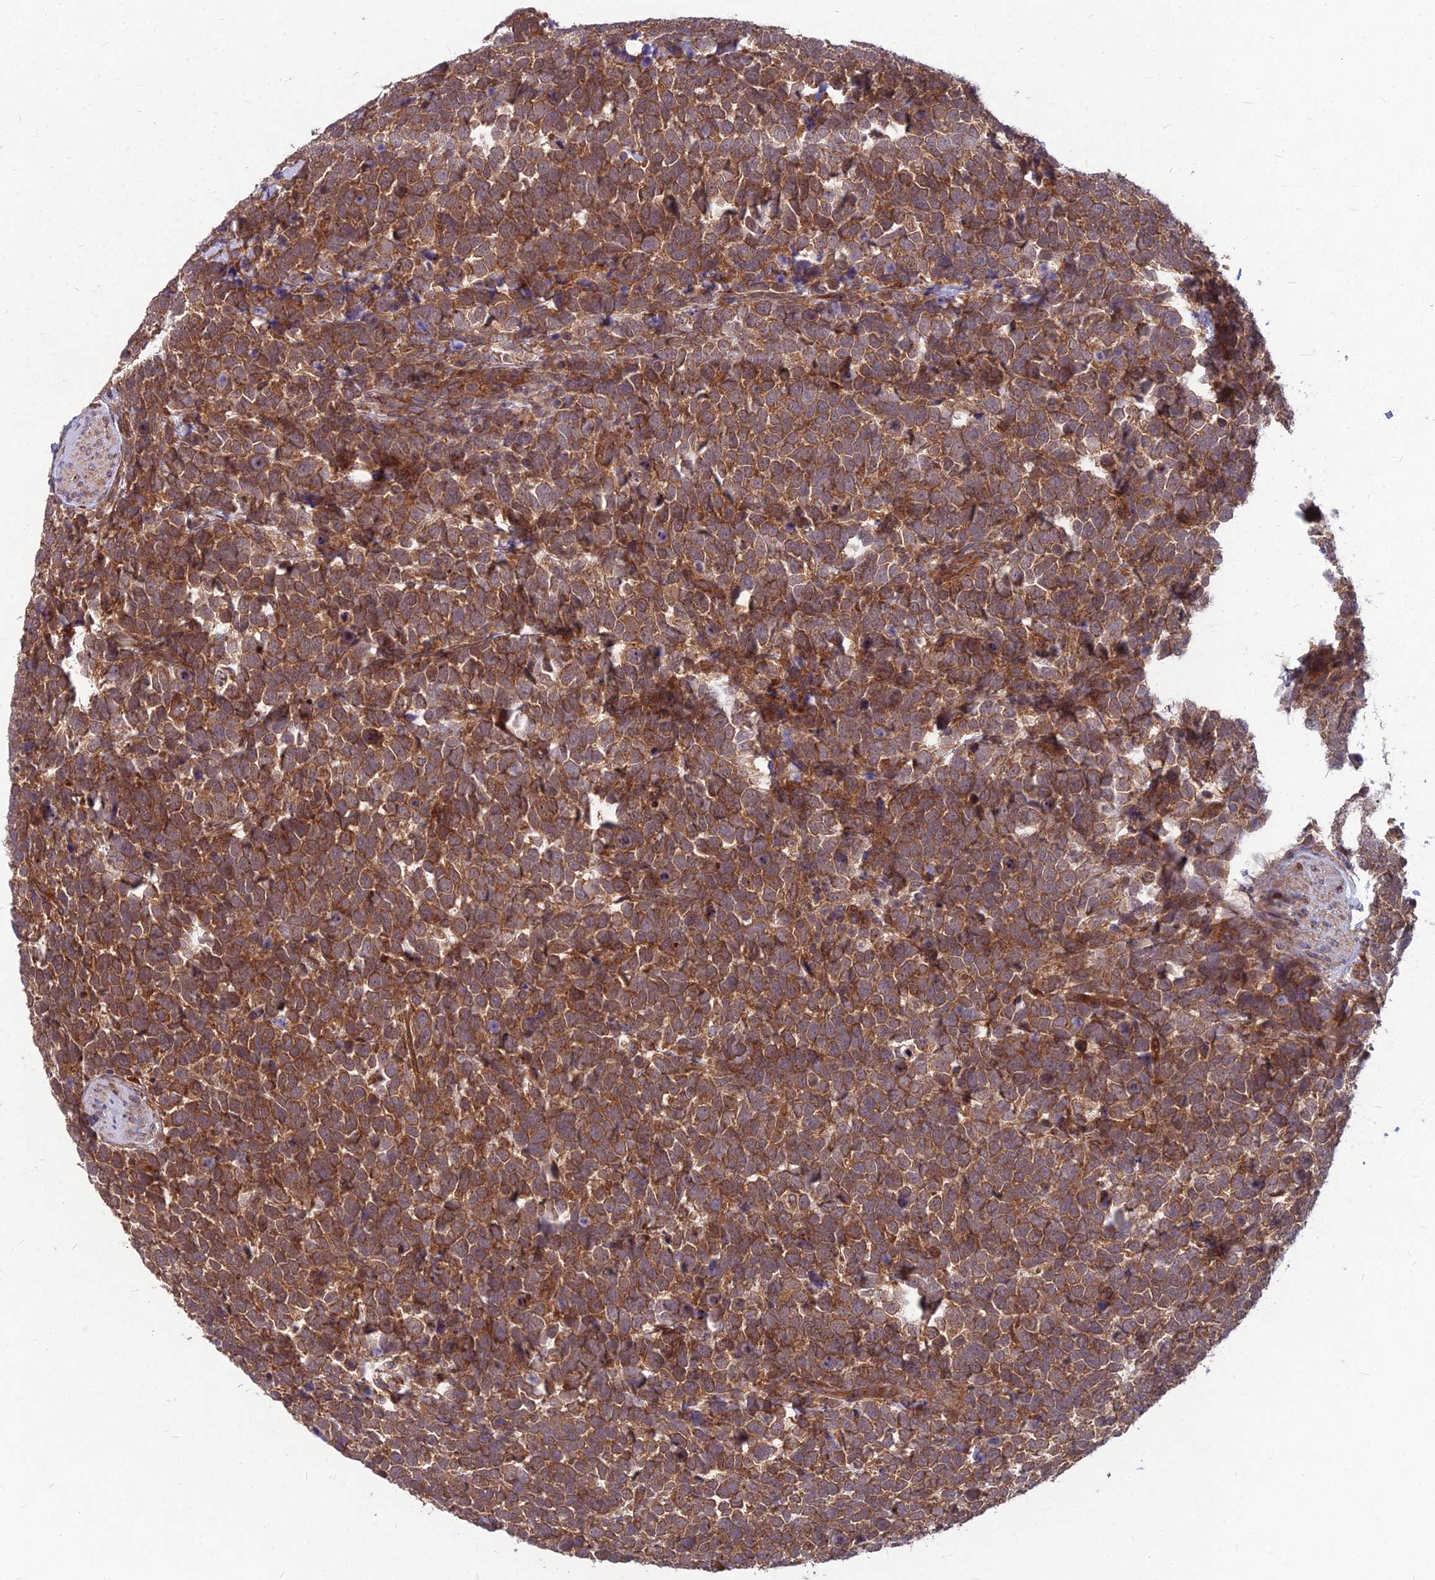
{"staining": {"intensity": "strong", "quantity": ">75%", "location": "cytoplasmic/membranous"}, "tissue": "urothelial cancer", "cell_type": "Tumor cells", "image_type": "cancer", "snomed": [{"axis": "morphology", "description": "Urothelial carcinoma, High grade"}, {"axis": "topography", "description": "Urinary bladder"}], "caption": "Protein positivity by immunohistochemistry shows strong cytoplasmic/membranous positivity in approximately >75% of tumor cells in urothelial cancer. The protein of interest is shown in brown color, while the nuclei are stained blue.", "gene": "MFSD8", "patient": {"sex": "female", "age": 82}}